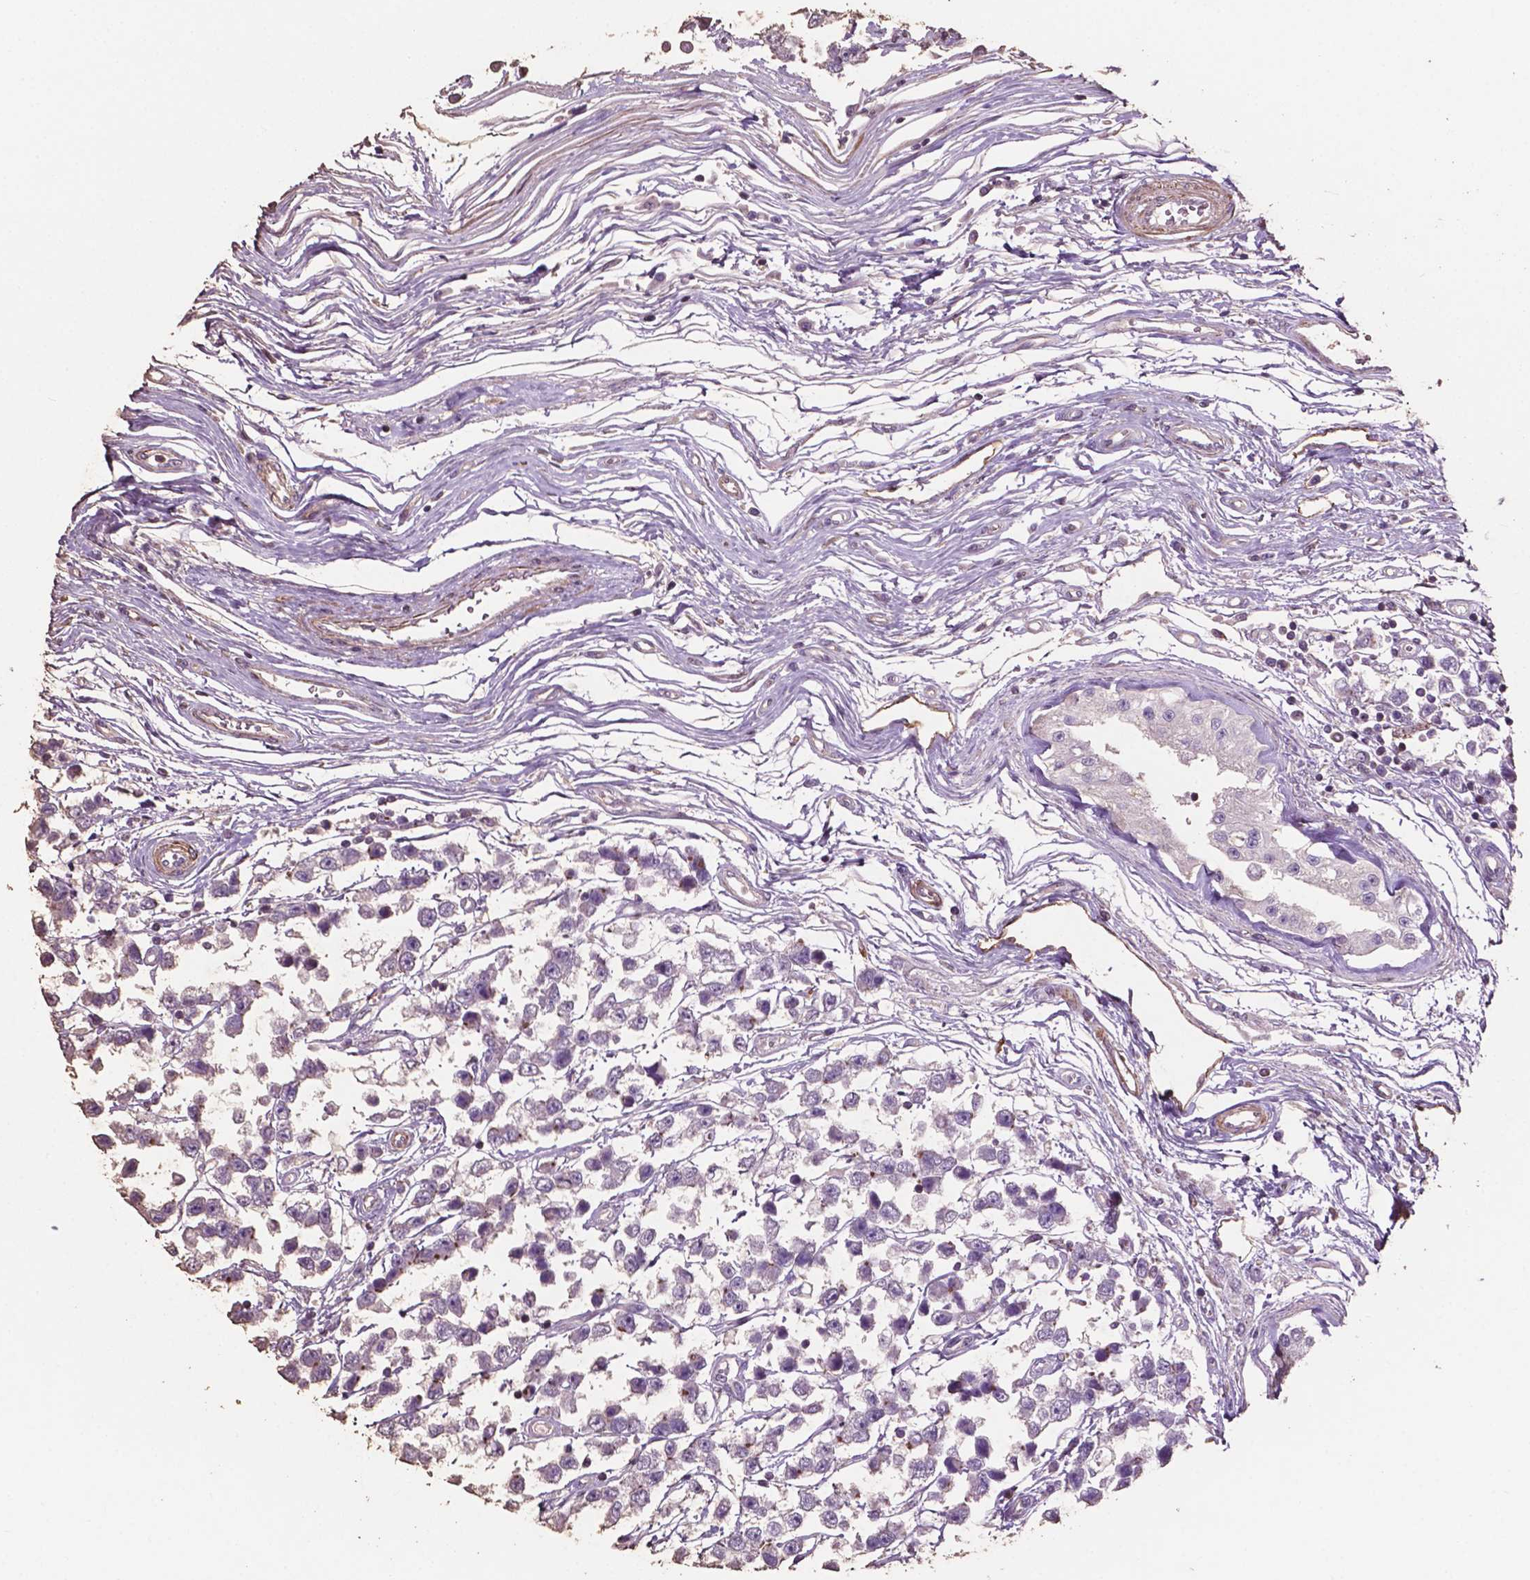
{"staining": {"intensity": "negative", "quantity": "none", "location": "none"}, "tissue": "testis cancer", "cell_type": "Tumor cells", "image_type": "cancer", "snomed": [{"axis": "morphology", "description": "Seminoma, NOS"}, {"axis": "topography", "description": "Testis"}], "caption": "Protein analysis of testis cancer shows no significant positivity in tumor cells. Nuclei are stained in blue.", "gene": "COMMD4", "patient": {"sex": "male", "age": 34}}